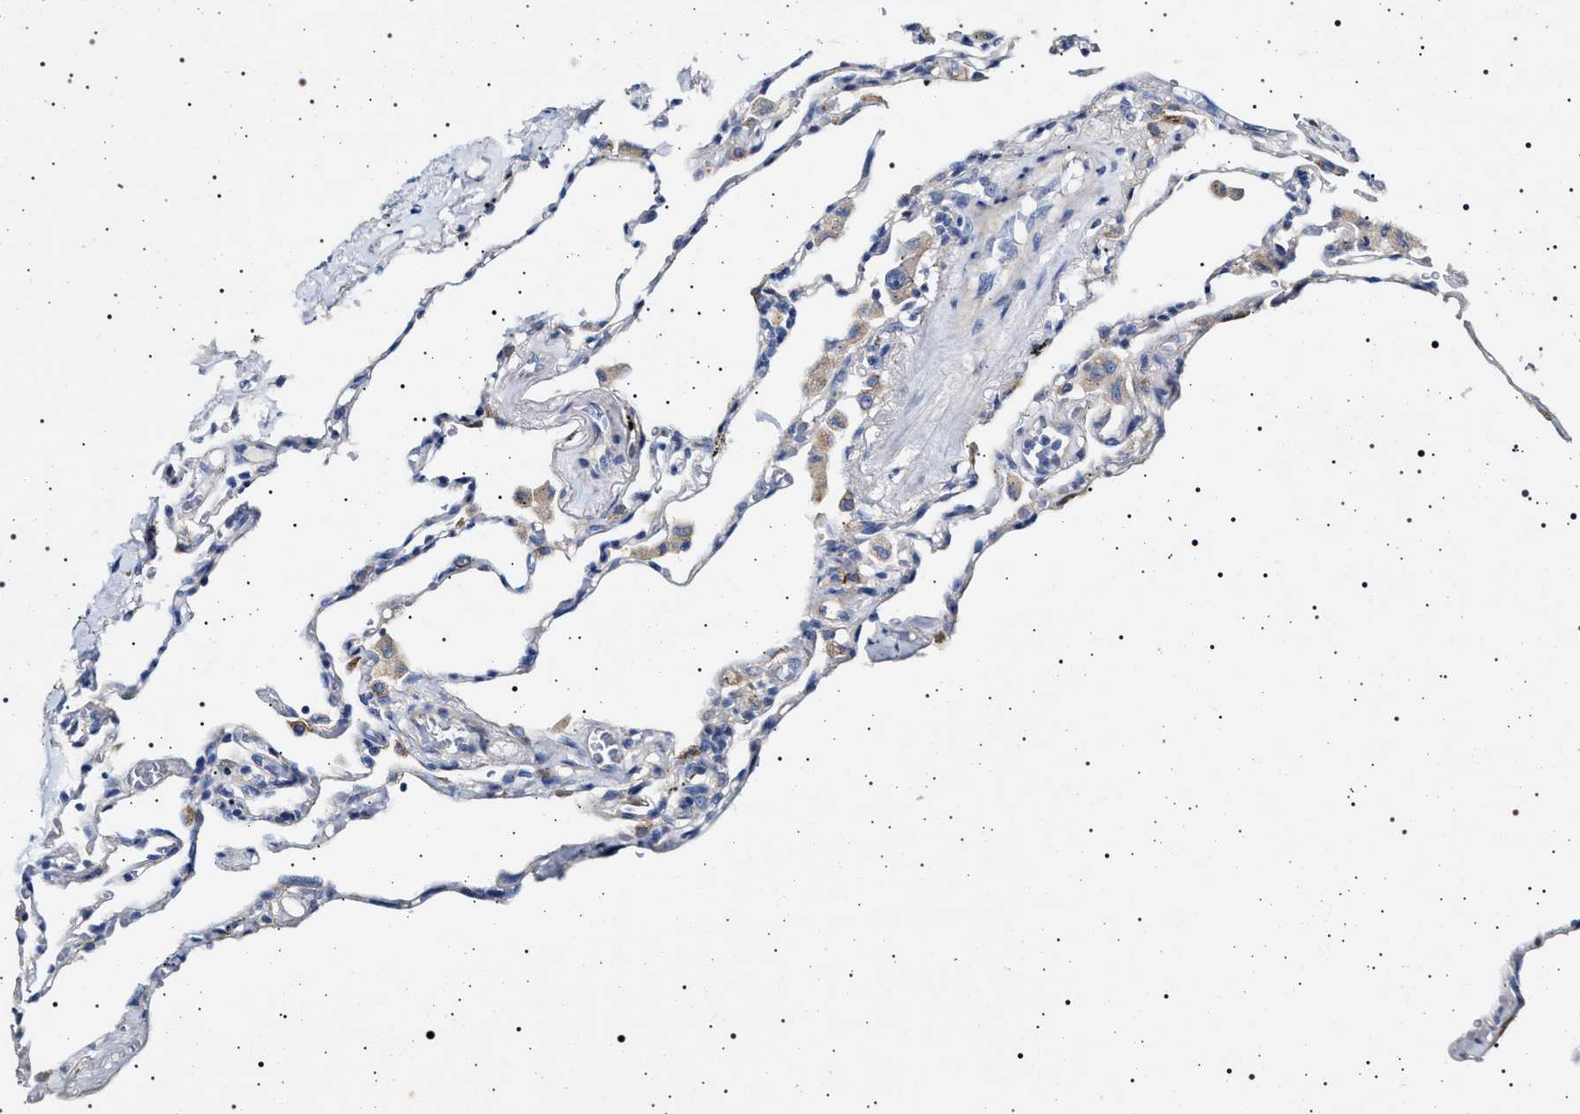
{"staining": {"intensity": "negative", "quantity": "none", "location": "none"}, "tissue": "lung", "cell_type": "Alveolar cells", "image_type": "normal", "snomed": [{"axis": "morphology", "description": "Normal tissue, NOS"}, {"axis": "topography", "description": "Lung"}], "caption": "IHC micrograph of benign lung: human lung stained with DAB exhibits no significant protein expression in alveolar cells.", "gene": "NAALADL2", "patient": {"sex": "male", "age": 59}}